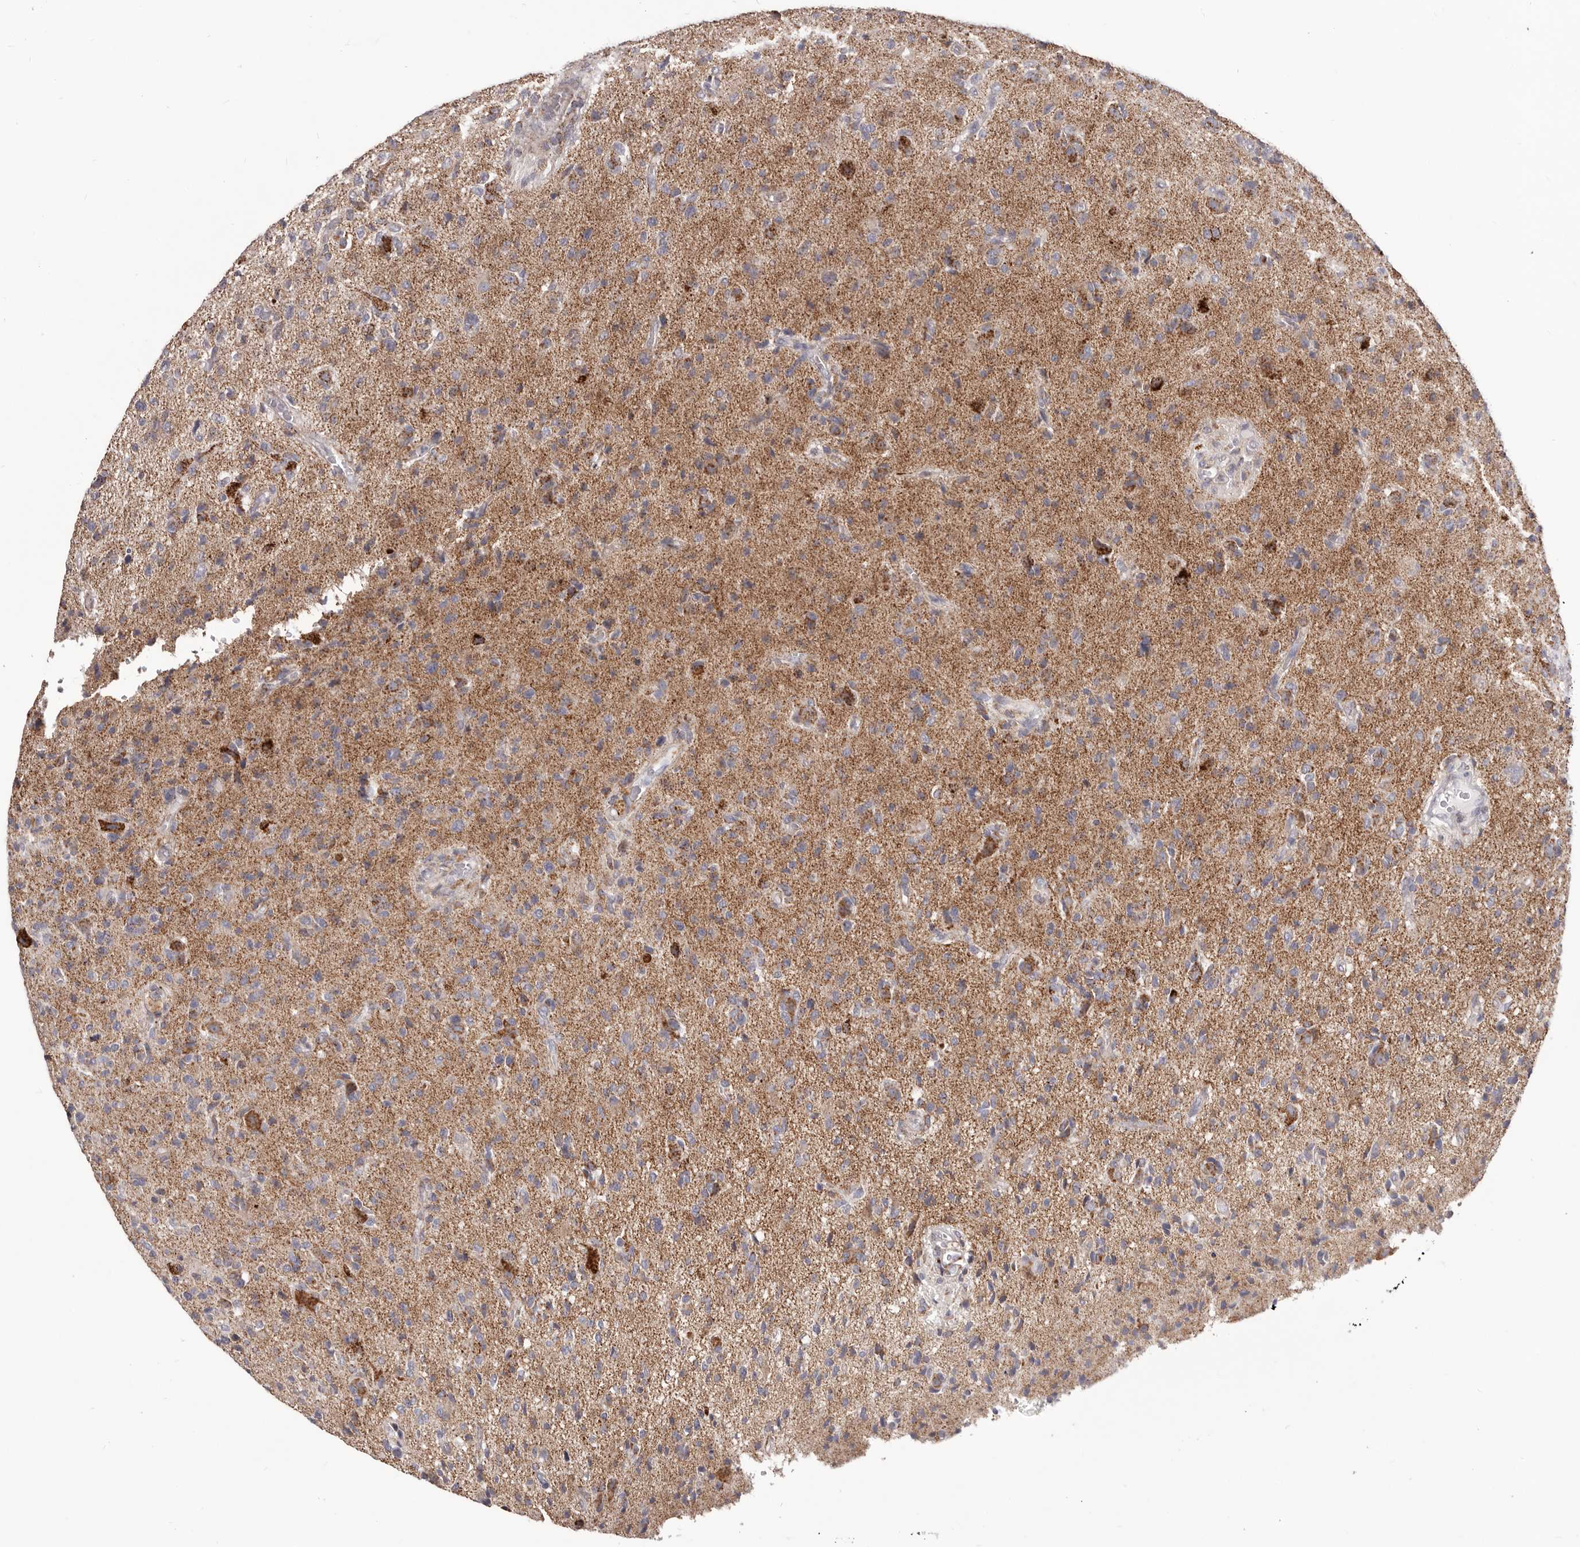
{"staining": {"intensity": "moderate", "quantity": ">75%", "location": "cytoplasmic/membranous"}, "tissue": "glioma", "cell_type": "Tumor cells", "image_type": "cancer", "snomed": [{"axis": "morphology", "description": "Glioma, malignant, High grade"}, {"axis": "topography", "description": "Brain"}], "caption": "Immunohistochemistry histopathology image of human malignant high-grade glioma stained for a protein (brown), which shows medium levels of moderate cytoplasmic/membranous expression in about >75% of tumor cells.", "gene": "PRMT2", "patient": {"sex": "female", "age": 57}}